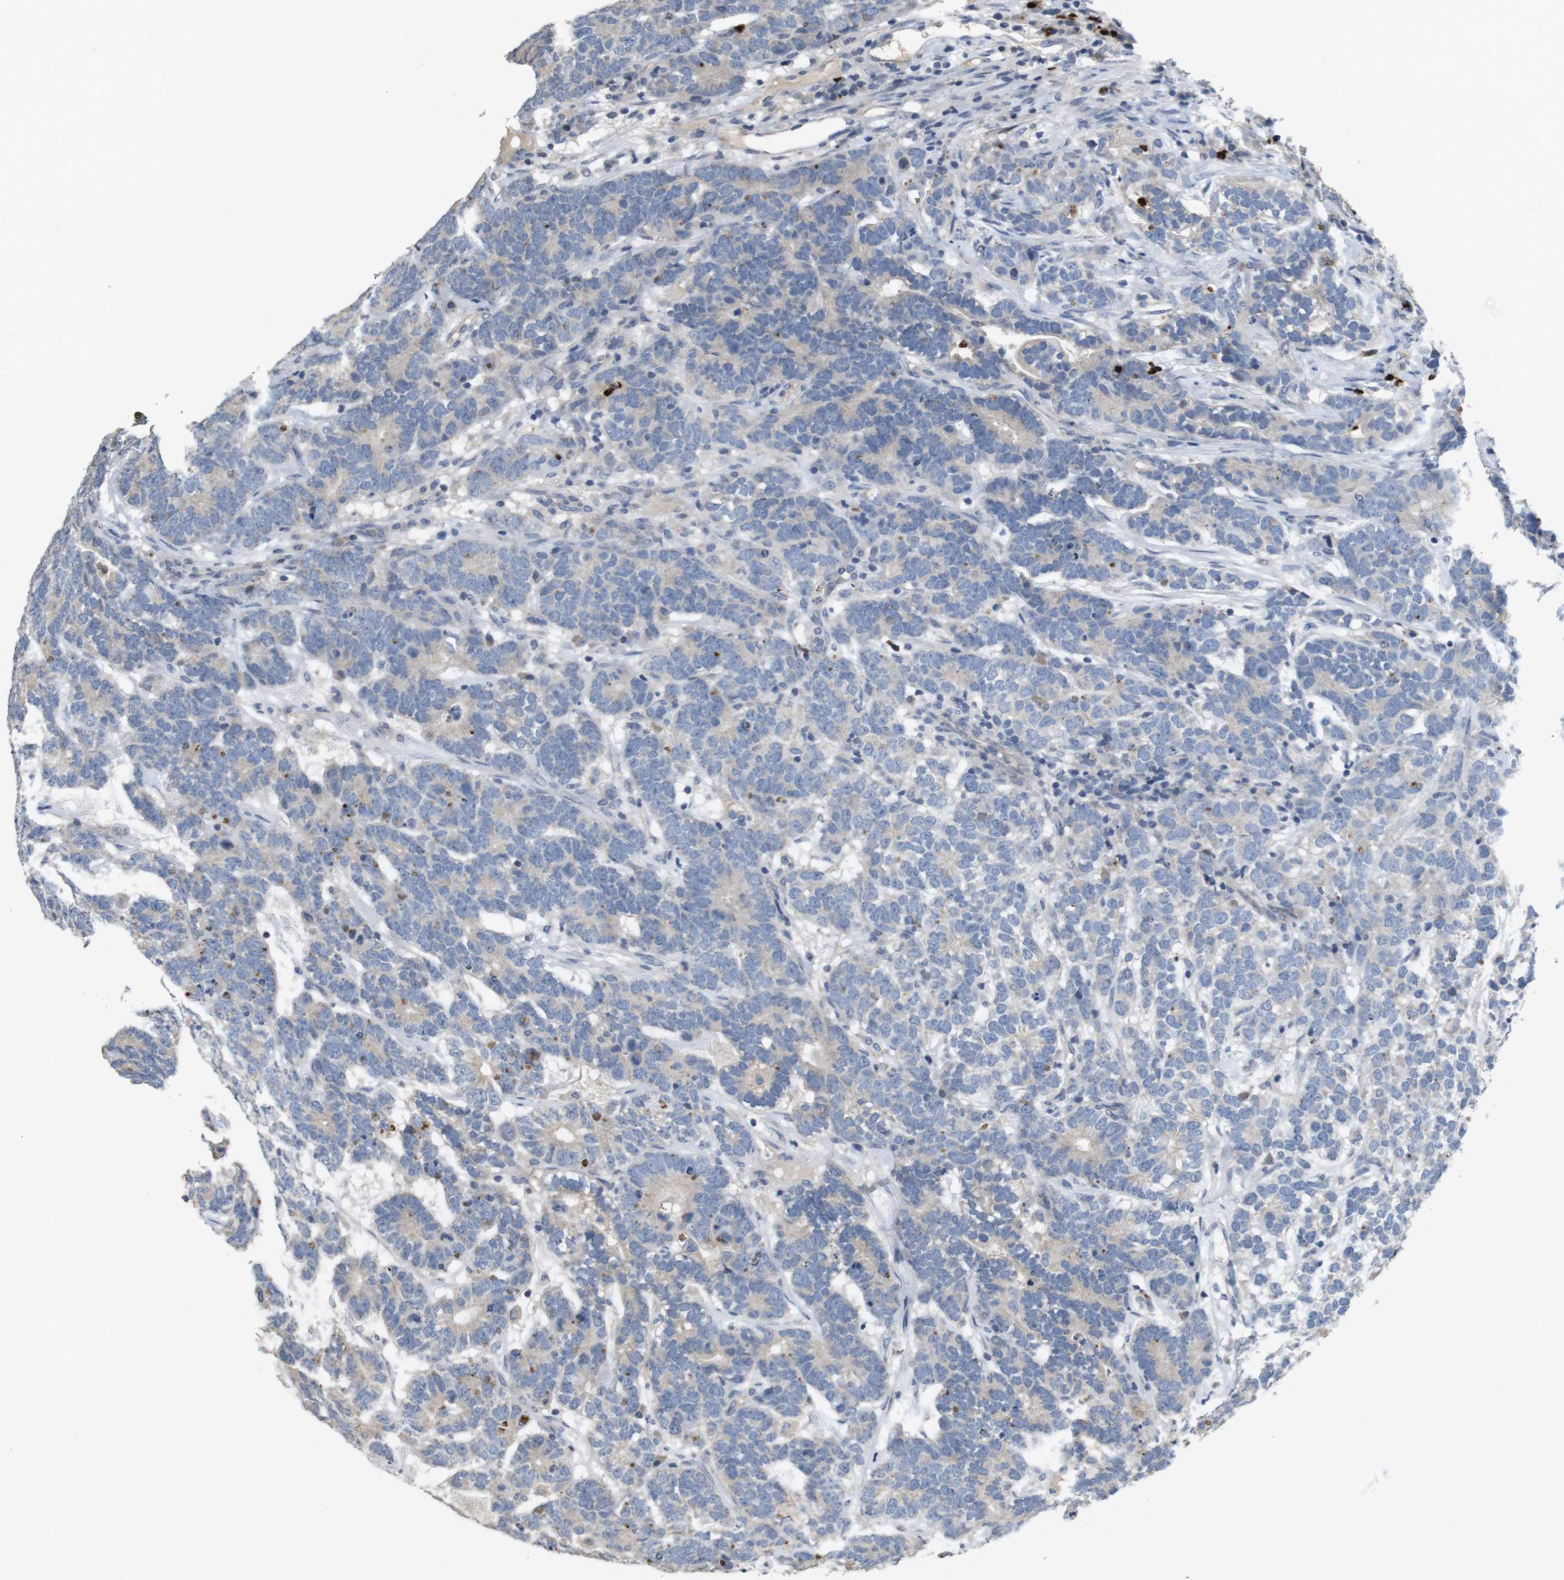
{"staining": {"intensity": "negative", "quantity": "none", "location": "none"}, "tissue": "testis cancer", "cell_type": "Tumor cells", "image_type": "cancer", "snomed": [{"axis": "morphology", "description": "Carcinoma, Embryonal, NOS"}, {"axis": "topography", "description": "Testis"}], "caption": "Immunohistochemical staining of testis cancer (embryonal carcinoma) exhibits no significant positivity in tumor cells.", "gene": "TSPAN14", "patient": {"sex": "male", "age": 26}}